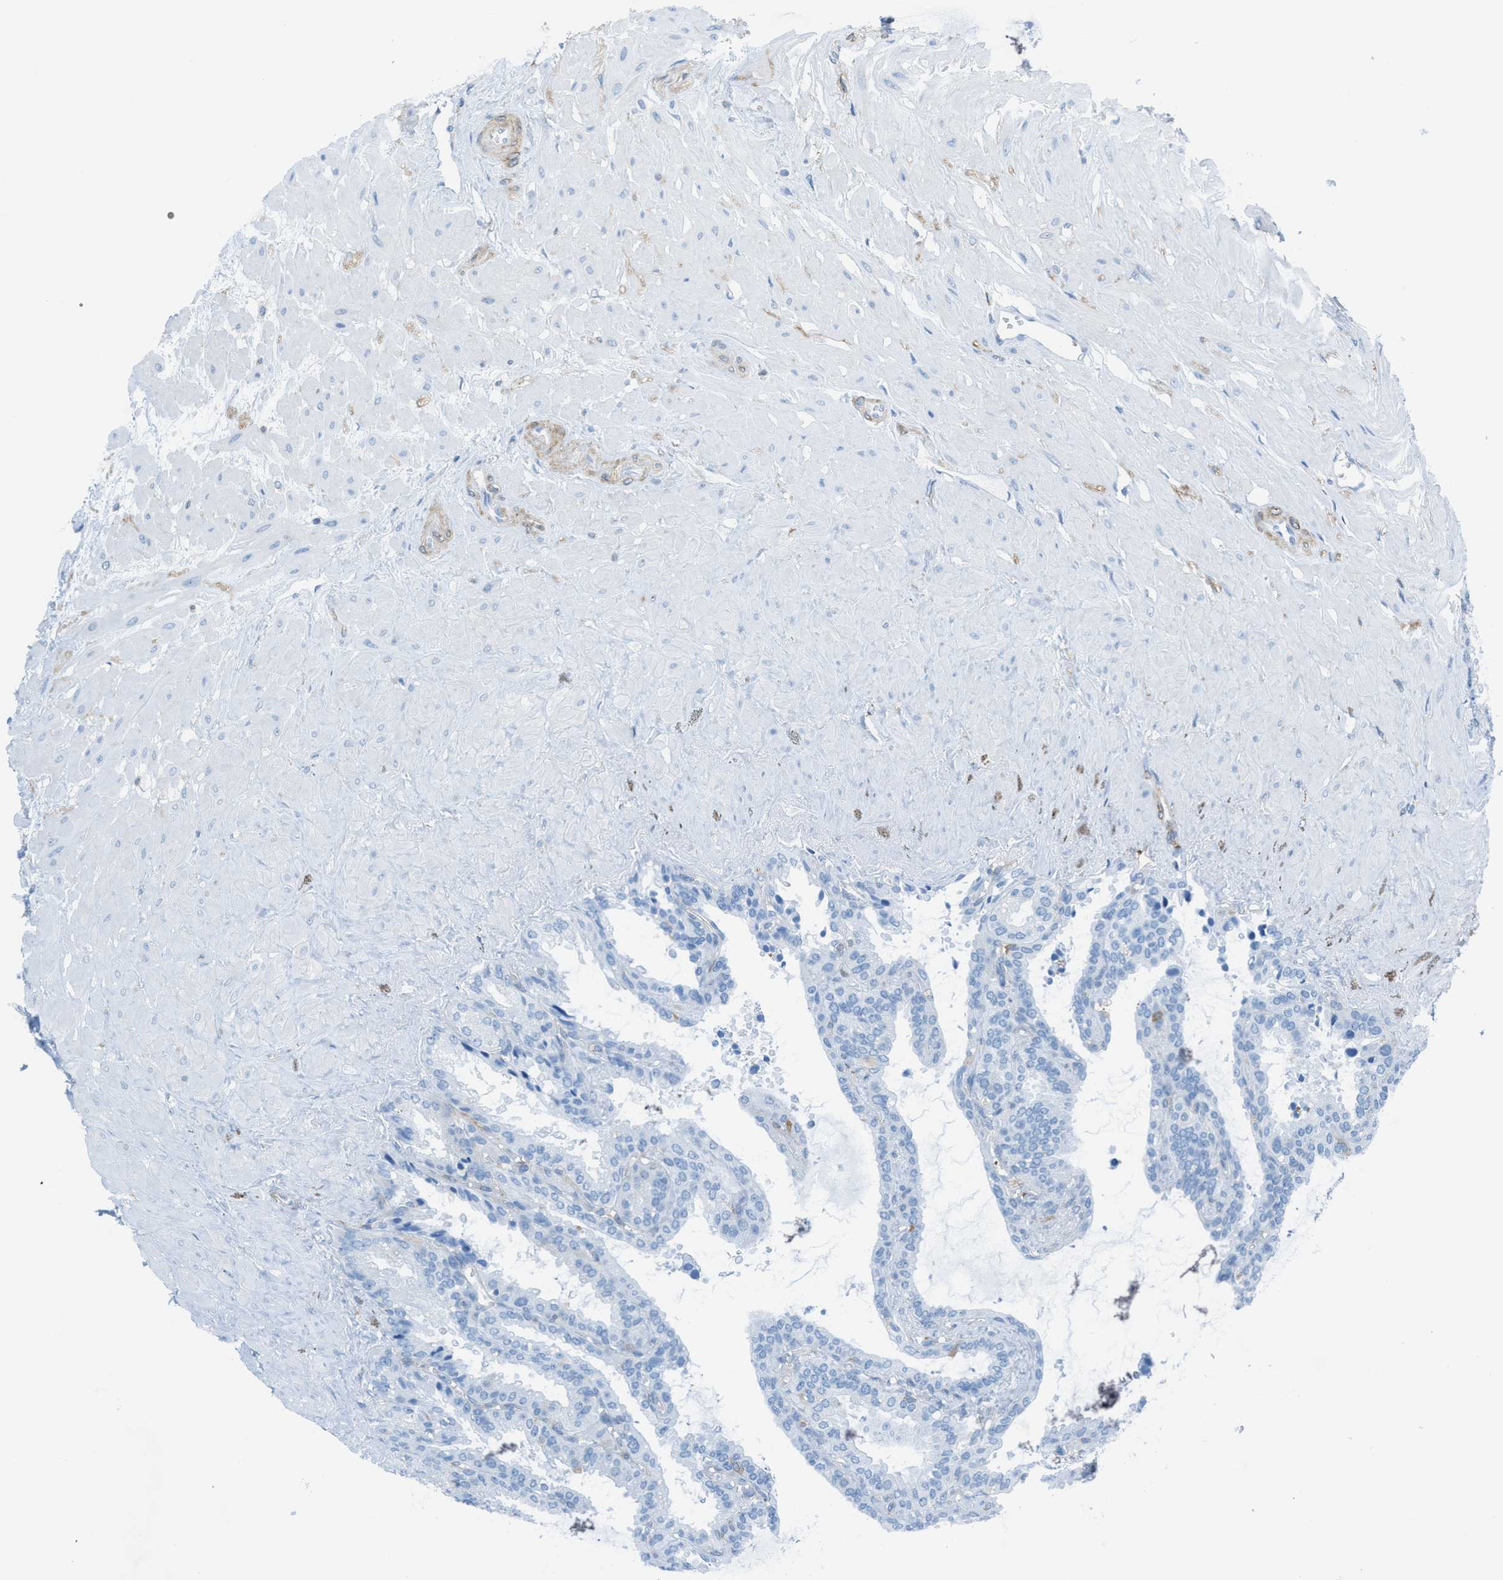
{"staining": {"intensity": "negative", "quantity": "none", "location": "none"}, "tissue": "seminal vesicle", "cell_type": "Glandular cells", "image_type": "normal", "snomed": [{"axis": "morphology", "description": "Normal tissue, NOS"}, {"axis": "topography", "description": "Seminal veicle"}], "caption": "The immunohistochemistry (IHC) image has no significant positivity in glandular cells of seminal vesicle. Nuclei are stained in blue.", "gene": "MAPRE2", "patient": {"sex": "male", "age": 46}}